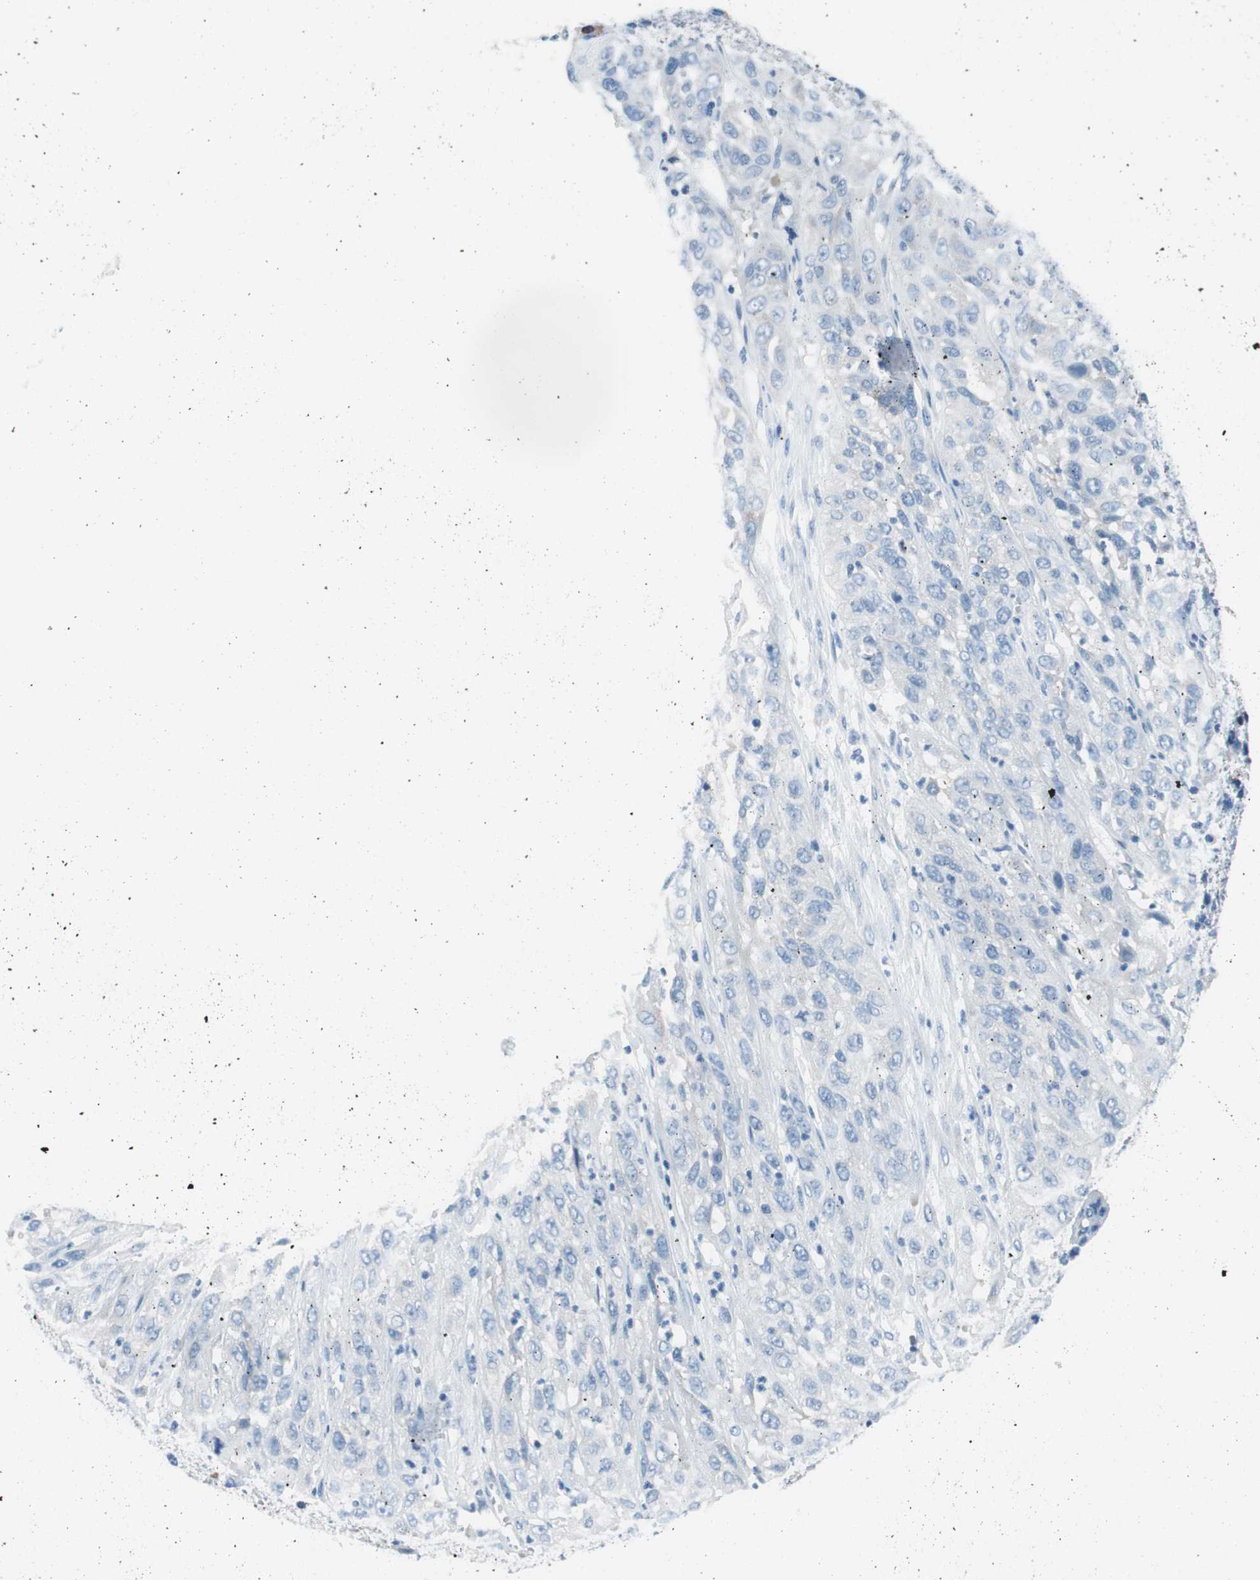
{"staining": {"intensity": "negative", "quantity": "none", "location": "none"}, "tissue": "cervical cancer", "cell_type": "Tumor cells", "image_type": "cancer", "snomed": [{"axis": "morphology", "description": "Squamous cell carcinoma, NOS"}, {"axis": "topography", "description": "Cervix"}], "caption": "Human cervical squamous cell carcinoma stained for a protein using immunohistochemistry exhibits no staining in tumor cells.", "gene": "EVA1A", "patient": {"sex": "female", "age": 32}}